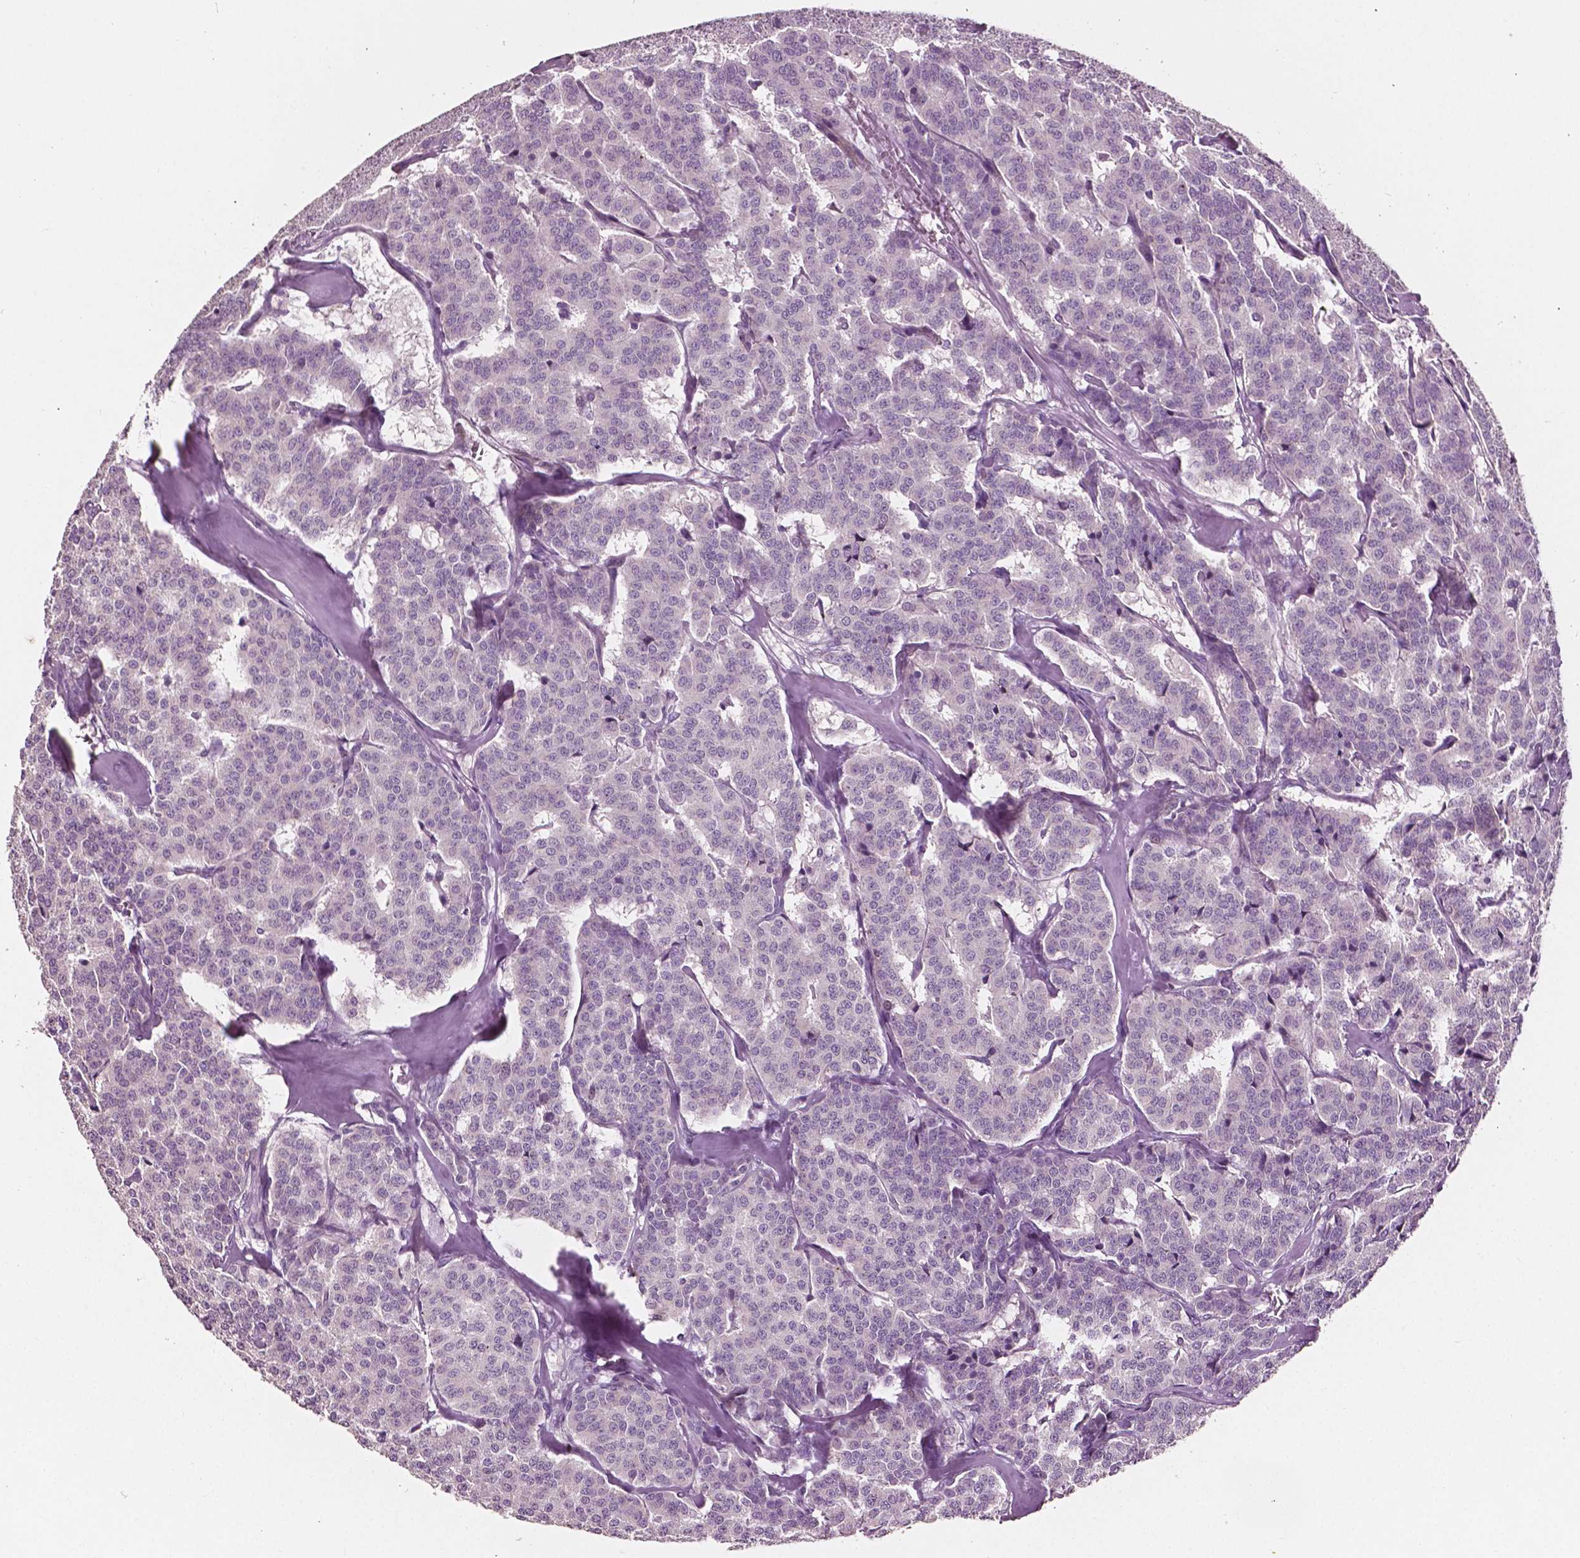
{"staining": {"intensity": "negative", "quantity": "none", "location": "none"}, "tissue": "carcinoid", "cell_type": "Tumor cells", "image_type": "cancer", "snomed": [{"axis": "morphology", "description": "Normal tissue, NOS"}, {"axis": "morphology", "description": "Carcinoid, malignant, NOS"}, {"axis": "topography", "description": "Lung"}], "caption": "Tumor cells are negative for brown protein staining in carcinoid.", "gene": "PLA2R1", "patient": {"sex": "female", "age": 46}}